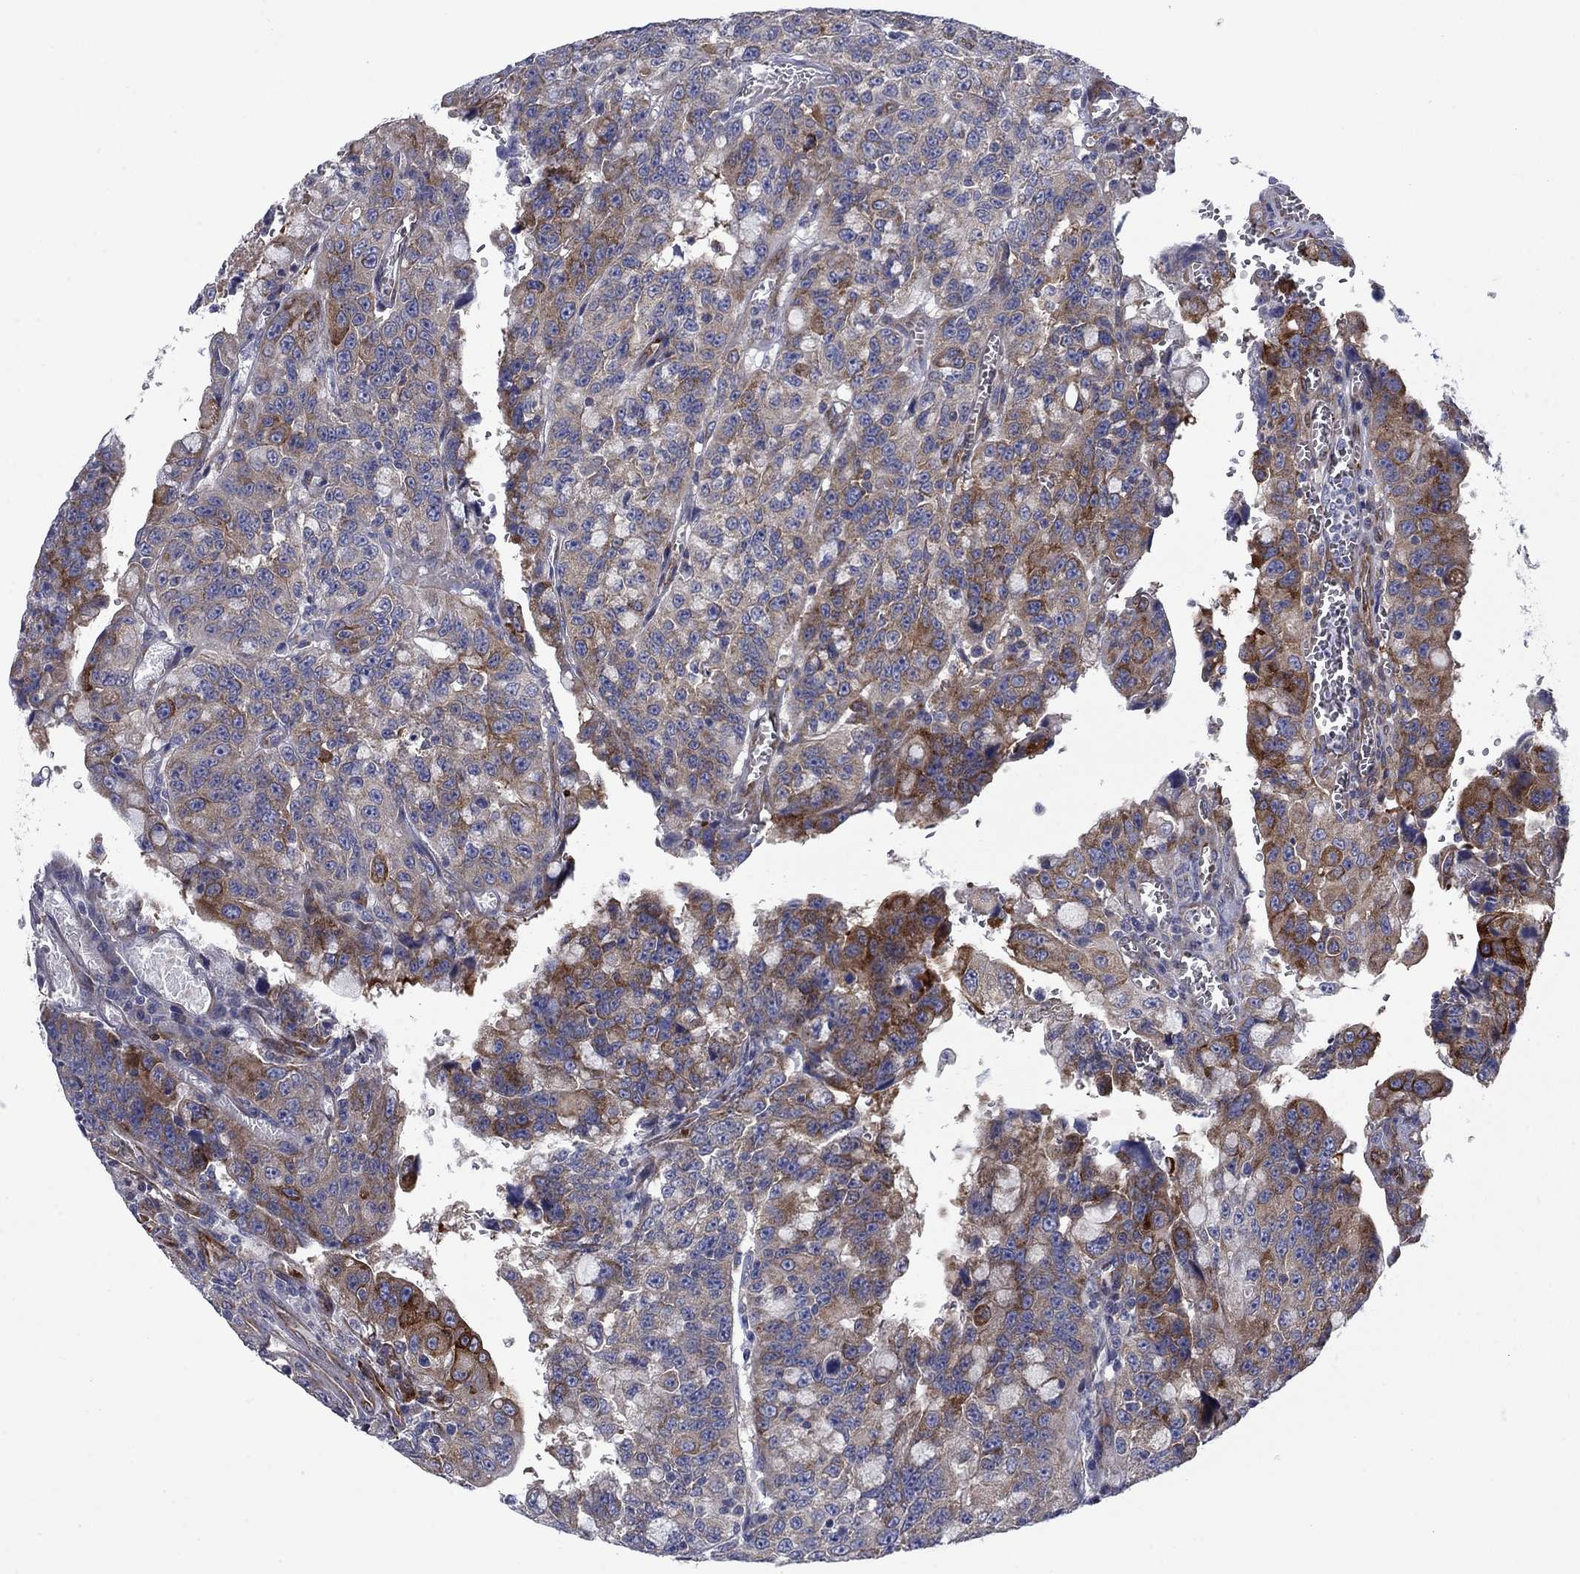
{"staining": {"intensity": "strong", "quantity": "25%-75%", "location": "cytoplasmic/membranous"}, "tissue": "urothelial cancer", "cell_type": "Tumor cells", "image_type": "cancer", "snomed": [{"axis": "morphology", "description": "Urothelial carcinoma, NOS"}, {"axis": "morphology", "description": "Urothelial carcinoma, High grade"}, {"axis": "topography", "description": "Urinary bladder"}], "caption": "This is a photomicrograph of immunohistochemistry (IHC) staining of urothelial cancer, which shows strong staining in the cytoplasmic/membranous of tumor cells.", "gene": "FXR1", "patient": {"sex": "female", "age": 73}}